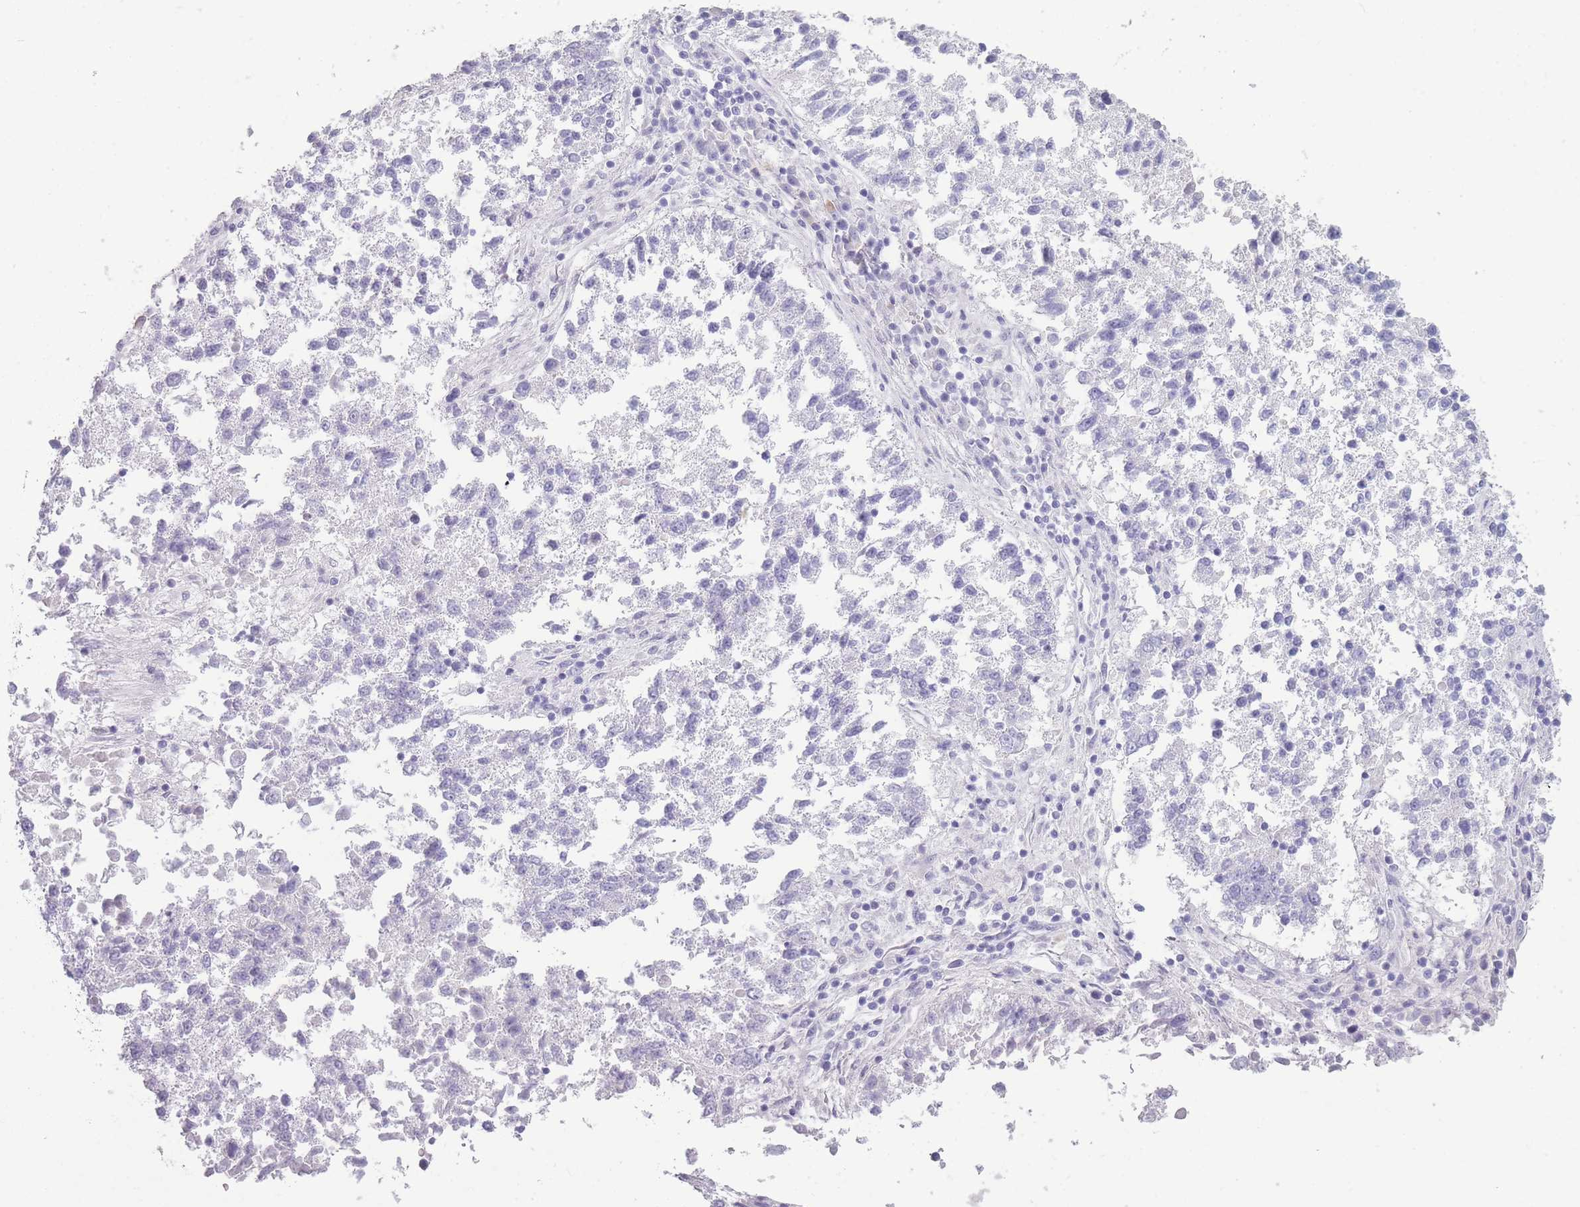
{"staining": {"intensity": "negative", "quantity": "none", "location": "none"}, "tissue": "lung cancer", "cell_type": "Tumor cells", "image_type": "cancer", "snomed": [{"axis": "morphology", "description": "Squamous cell carcinoma, NOS"}, {"axis": "topography", "description": "Lung"}], "caption": "A micrograph of lung cancer stained for a protein demonstrates no brown staining in tumor cells.", "gene": "DCANP1", "patient": {"sex": "male", "age": 73}}